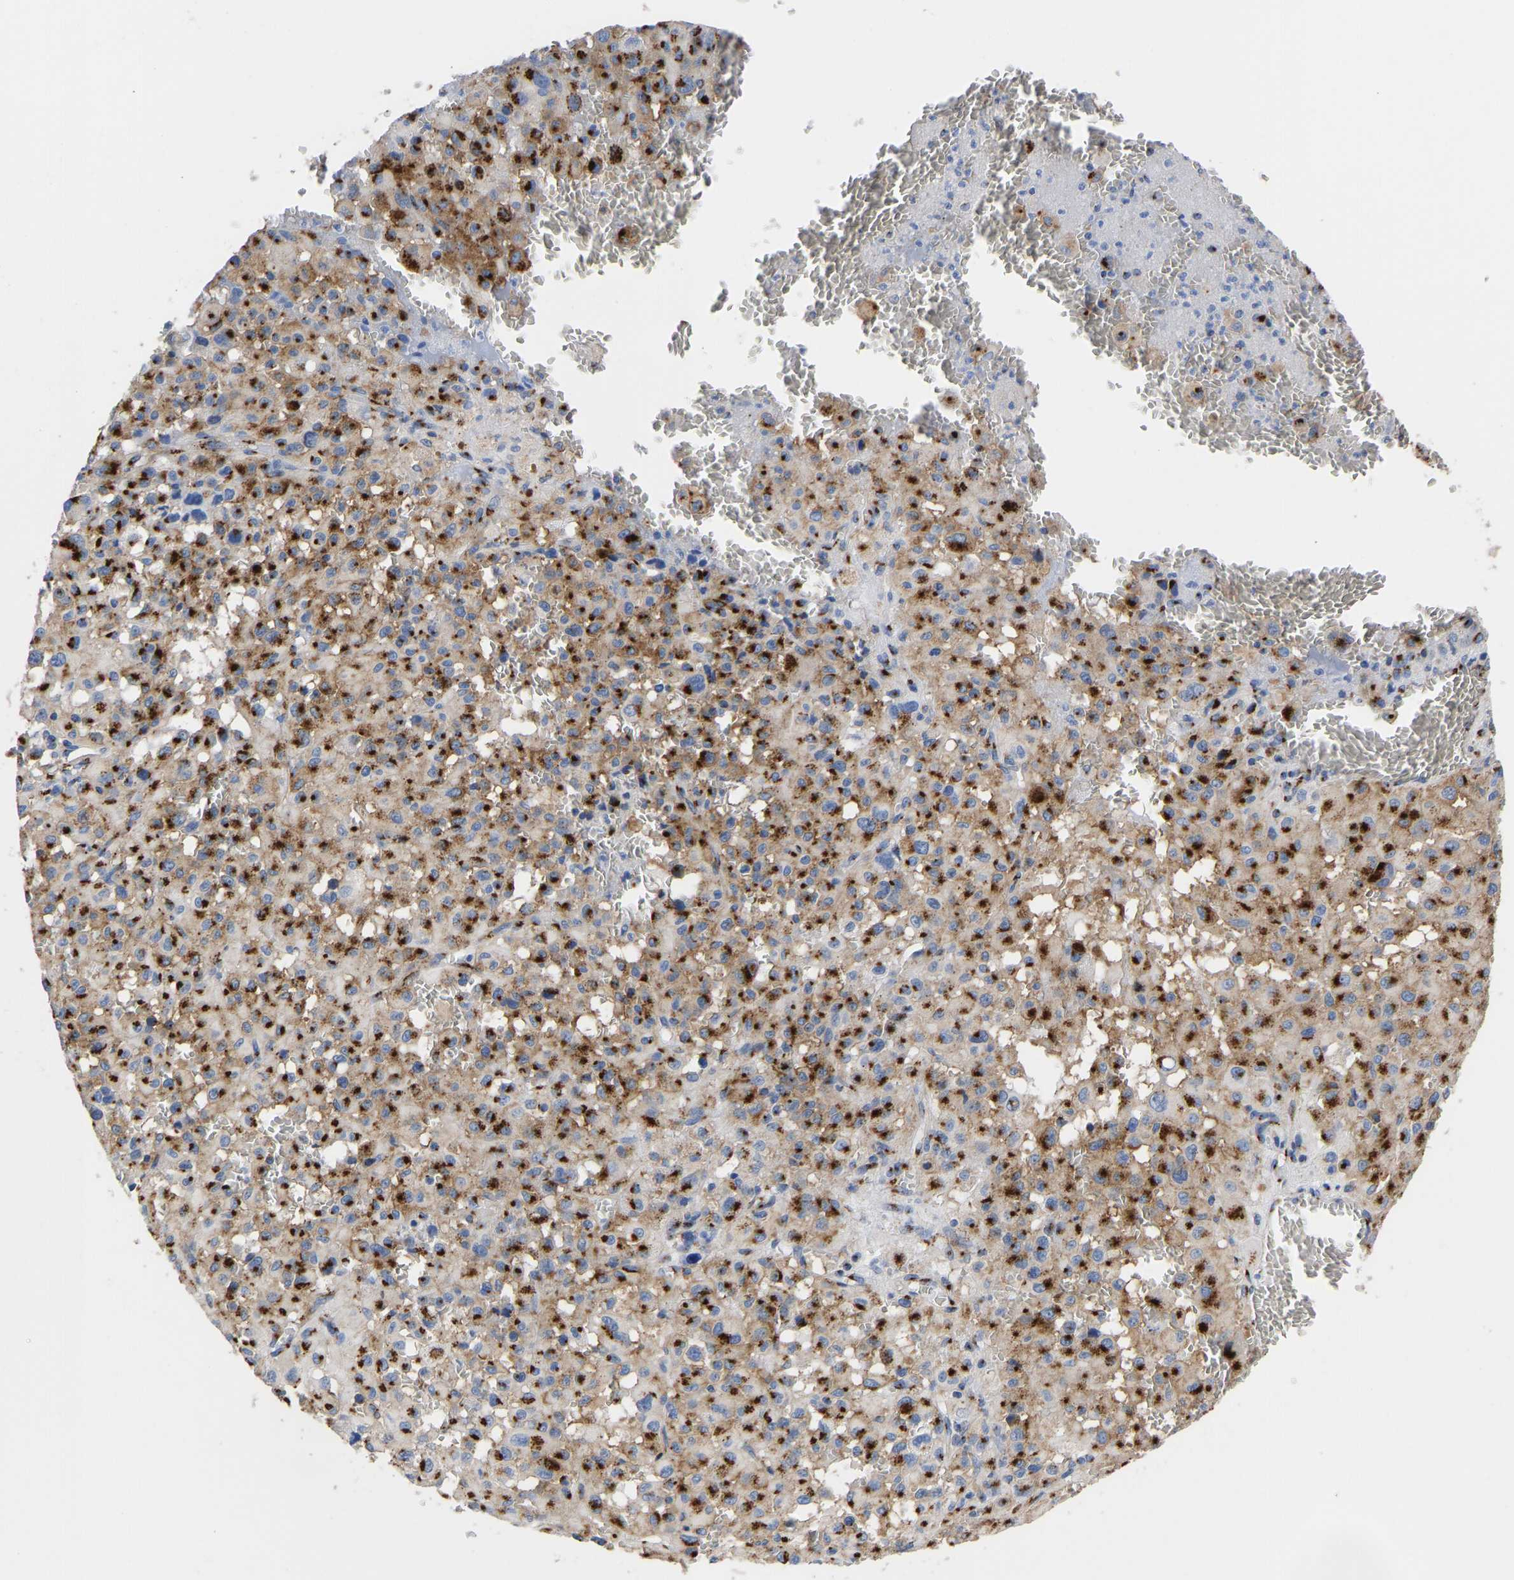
{"staining": {"intensity": "strong", "quantity": ">75%", "location": "cytoplasmic/membranous"}, "tissue": "melanoma", "cell_type": "Tumor cells", "image_type": "cancer", "snomed": [{"axis": "morphology", "description": "Malignant melanoma, Metastatic site"}, {"axis": "topography", "description": "Skin"}], "caption": "Human melanoma stained for a protein (brown) demonstrates strong cytoplasmic/membranous positive positivity in about >75% of tumor cells.", "gene": "TMEM87A", "patient": {"sex": "female", "age": 74}}